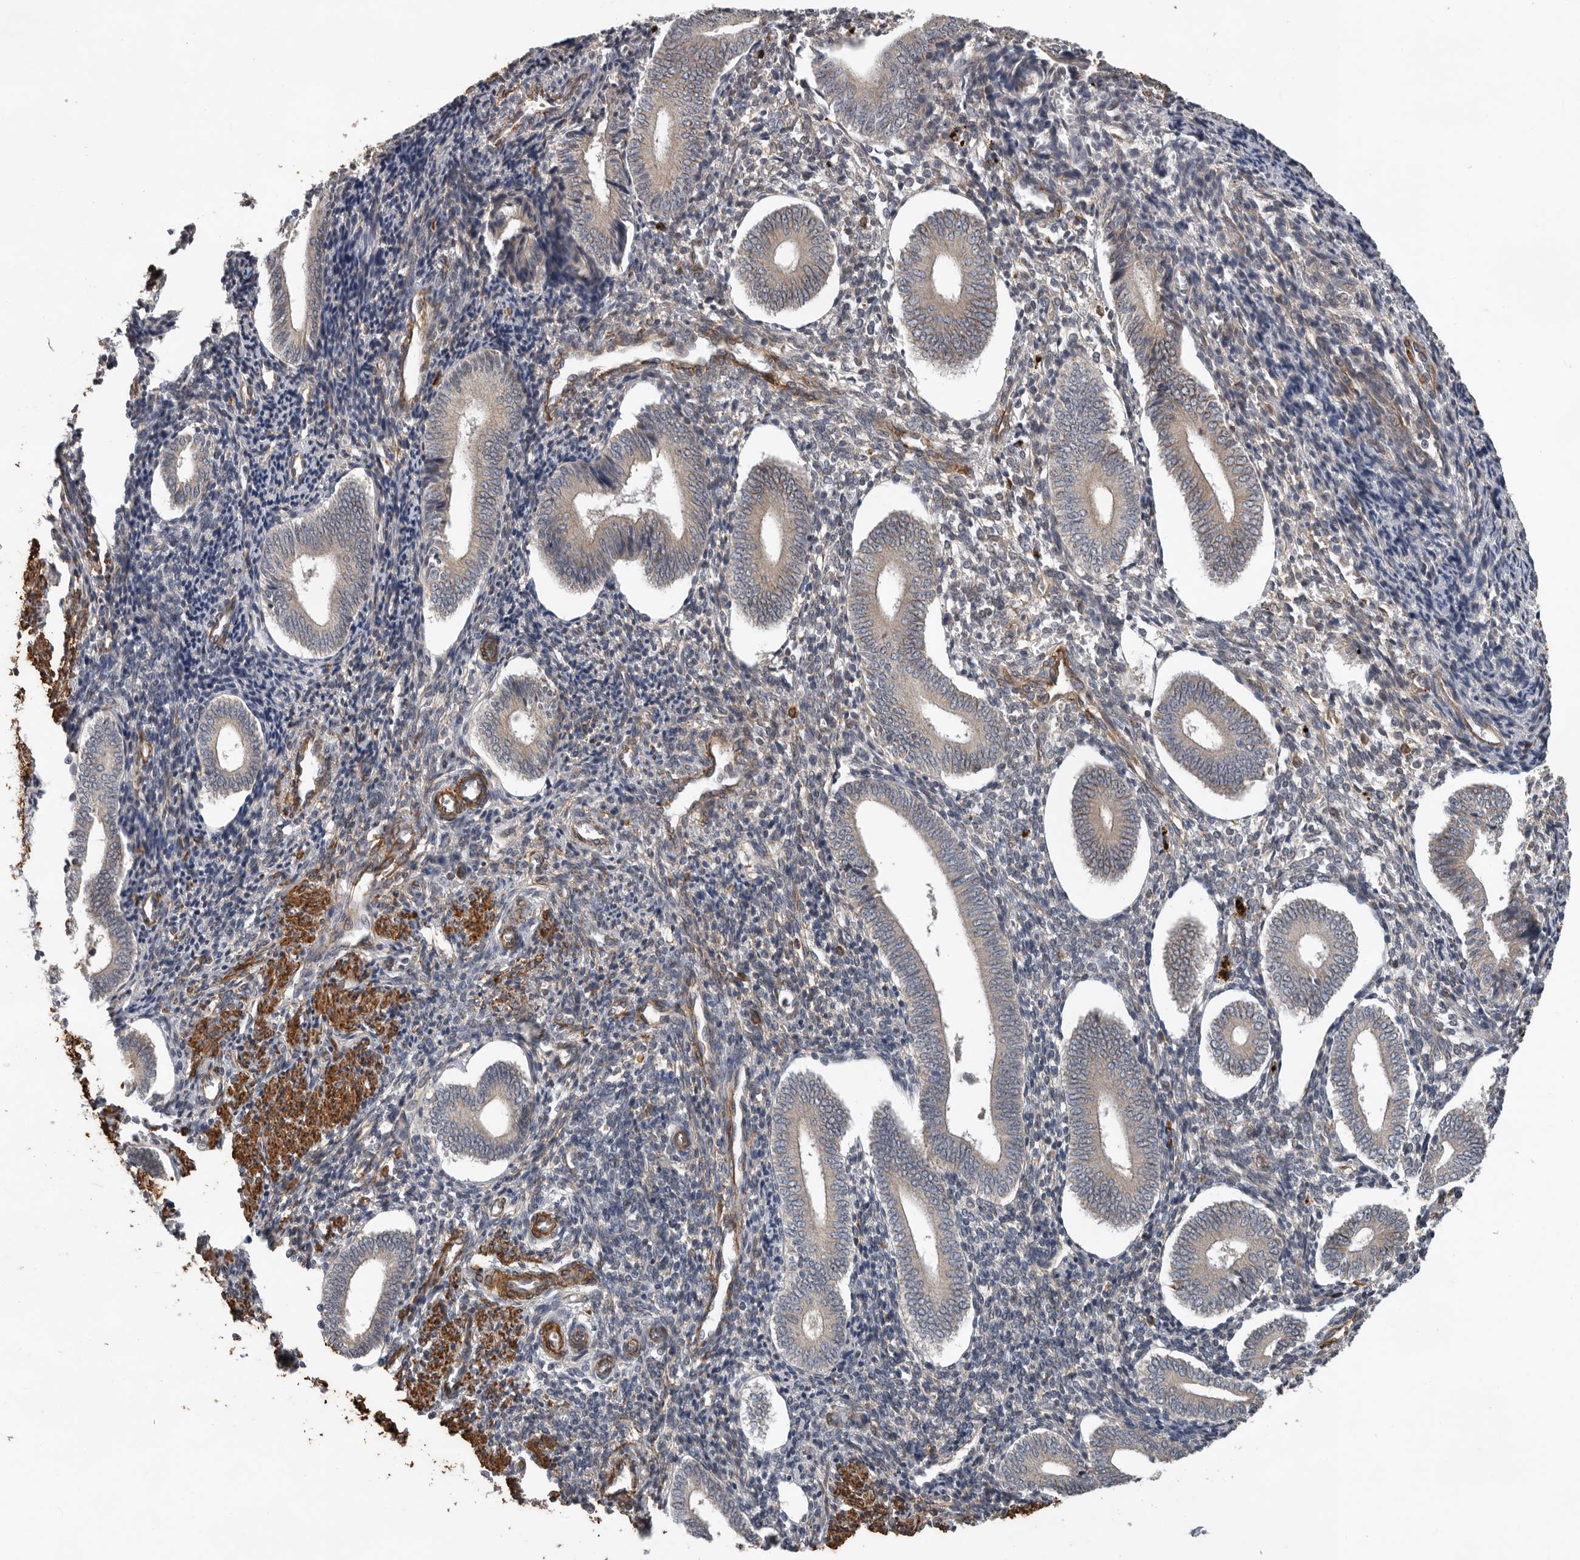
{"staining": {"intensity": "weak", "quantity": "<25%", "location": "cytoplasmic/membranous"}, "tissue": "endometrium", "cell_type": "Cells in endometrial stroma", "image_type": "normal", "snomed": [{"axis": "morphology", "description": "Normal tissue, NOS"}, {"axis": "topography", "description": "Uterus"}, {"axis": "topography", "description": "Endometrium"}], "caption": "Immunohistochemistry (IHC) photomicrograph of benign endometrium: endometrium stained with DAB (3,3'-diaminobenzidine) displays no significant protein expression in cells in endometrial stroma.", "gene": "RNF157", "patient": {"sex": "female", "age": 33}}